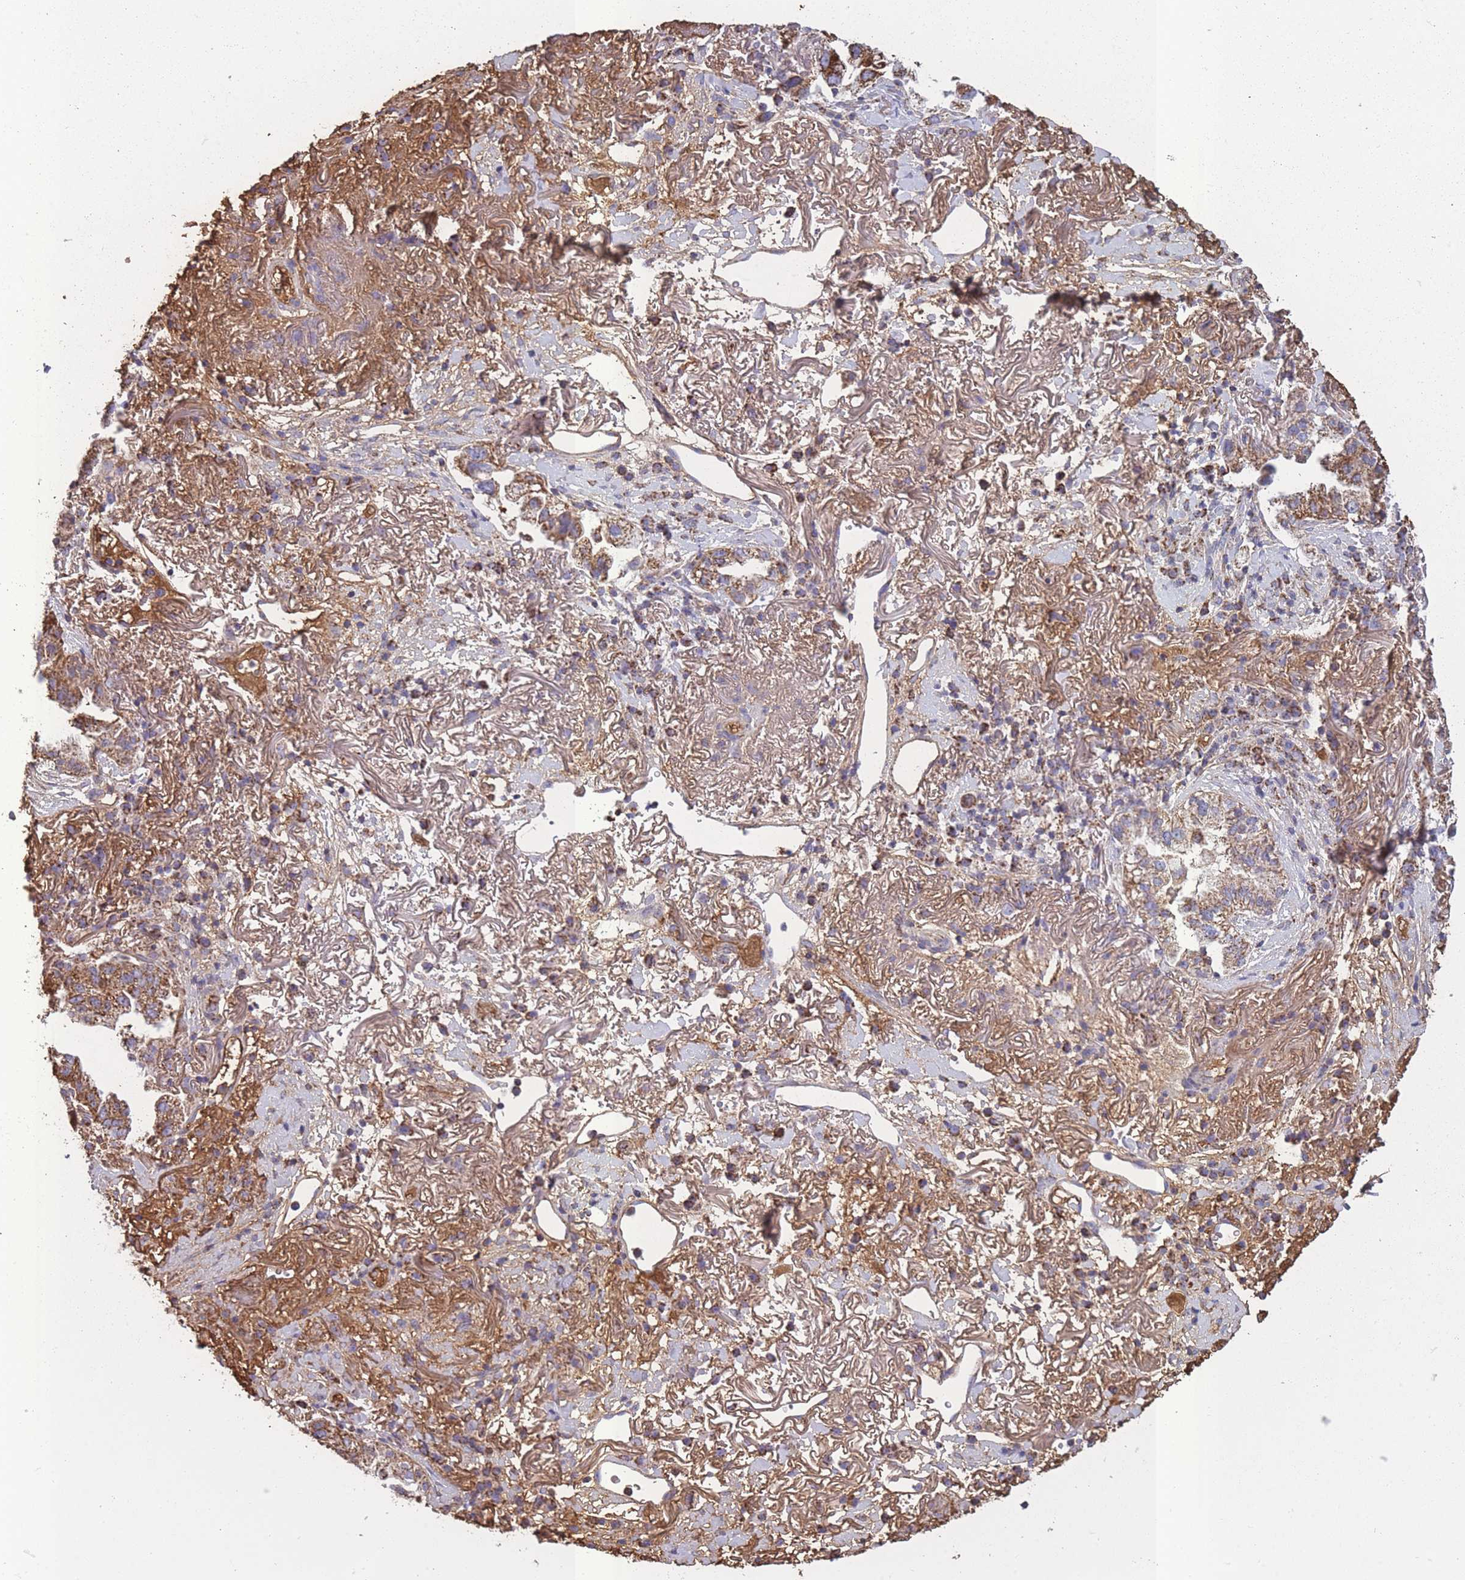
{"staining": {"intensity": "weak", "quantity": "25%-75%", "location": "cytoplasmic/membranous"}, "tissue": "lung cancer", "cell_type": "Tumor cells", "image_type": "cancer", "snomed": [{"axis": "morphology", "description": "Adenocarcinoma, NOS"}, {"axis": "topography", "description": "Lung"}], "caption": "IHC photomicrograph of neoplastic tissue: adenocarcinoma (lung) stained using immunohistochemistry shows low levels of weak protein expression localized specifically in the cytoplasmic/membranous of tumor cells, appearing as a cytoplasmic/membranous brown color.", "gene": "KAT2A", "patient": {"sex": "female", "age": 69}}